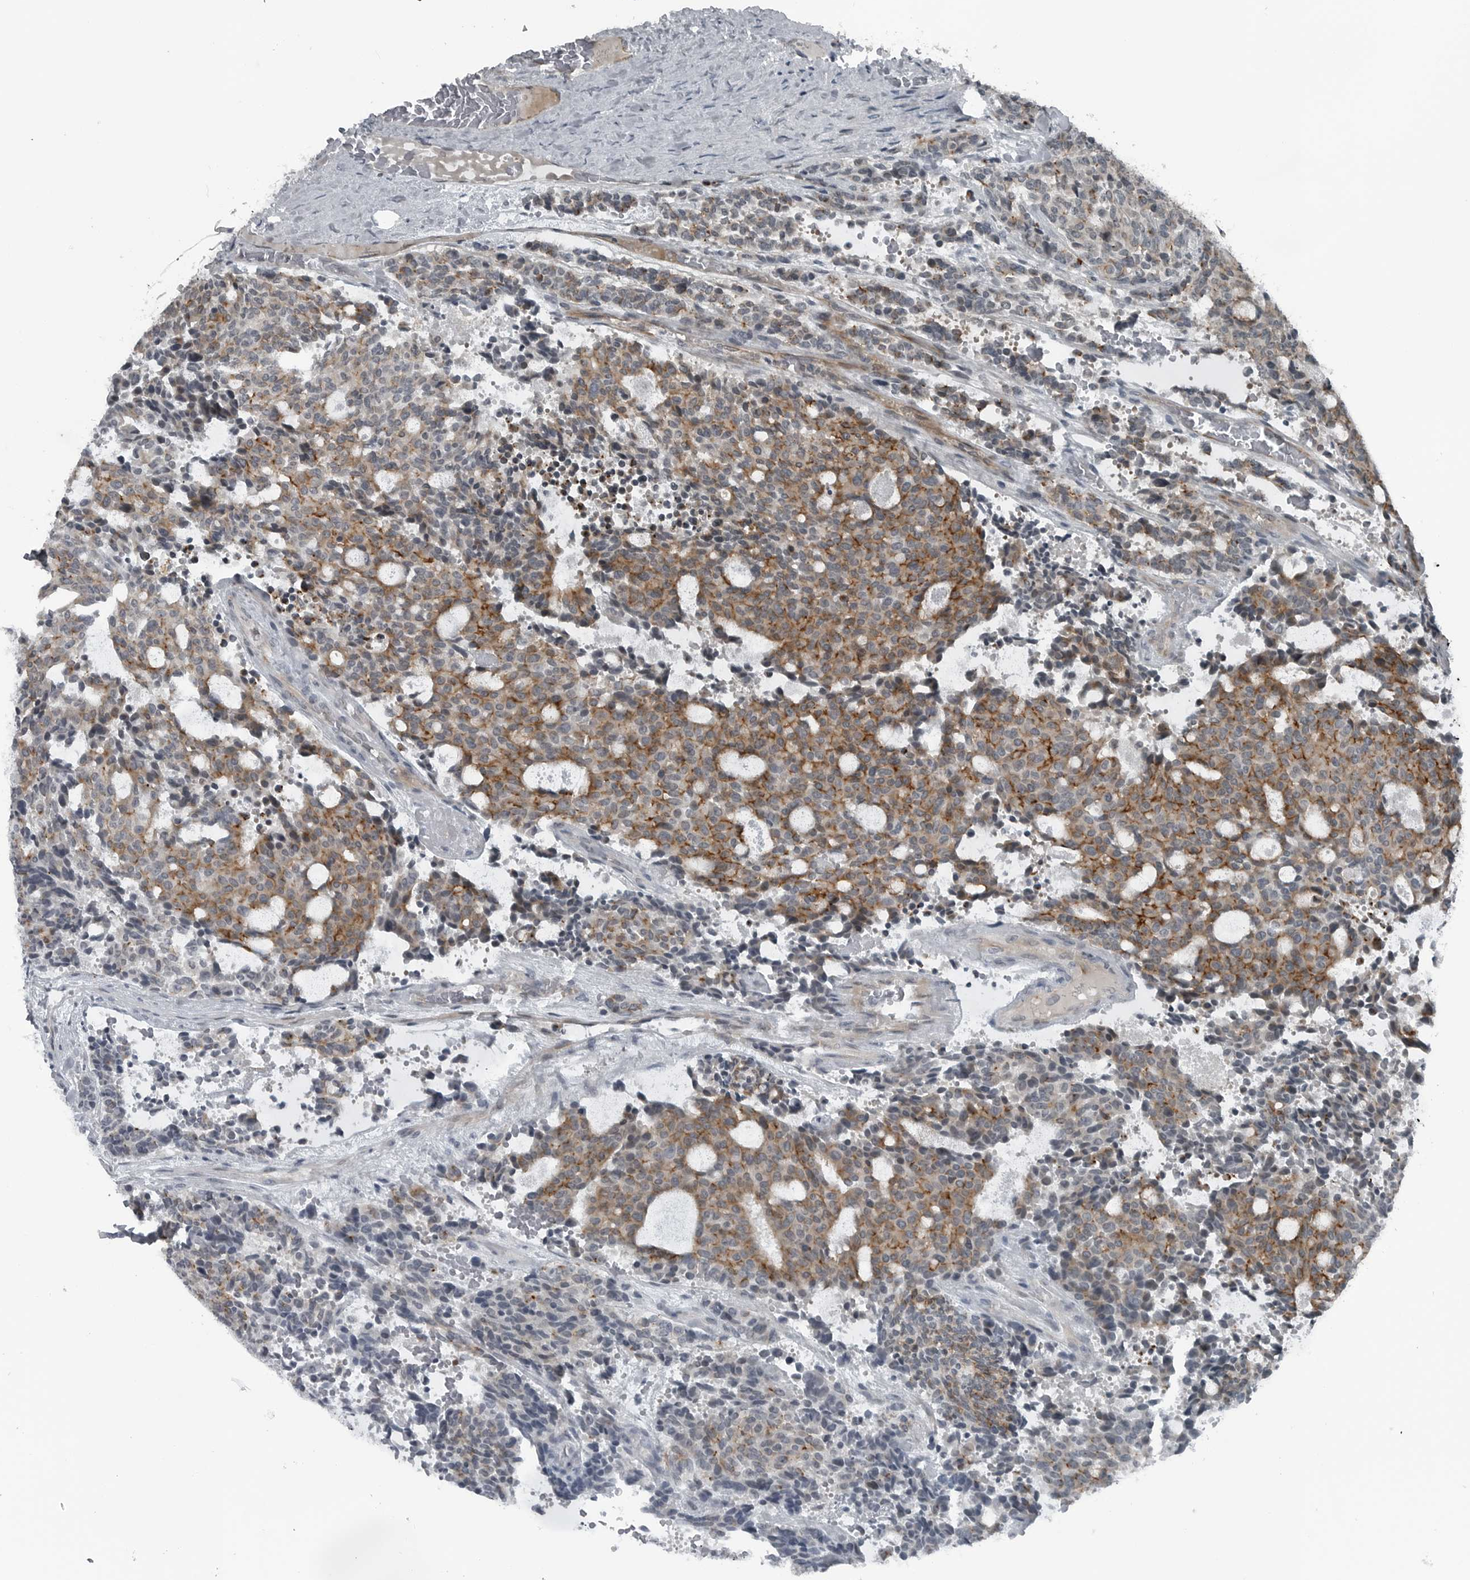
{"staining": {"intensity": "moderate", "quantity": "25%-75%", "location": "cytoplasmic/membranous"}, "tissue": "carcinoid", "cell_type": "Tumor cells", "image_type": "cancer", "snomed": [{"axis": "morphology", "description": "Carcinoid, malignant, NOS"}, {"axis": "topography", "description": "Pancreas"}], "caption": "The histopathology image demonstrates immunohistochemical staining of carcinoid (malignant). There is moderate cytoplasmic/membranous staining is seen in approximately 25%-75% of tumor cells. (brown staining indicates protein expression, while blue staining denotes nuclei).", "gene": "GAK", "patient": {"sex": "female", "age": 54}}